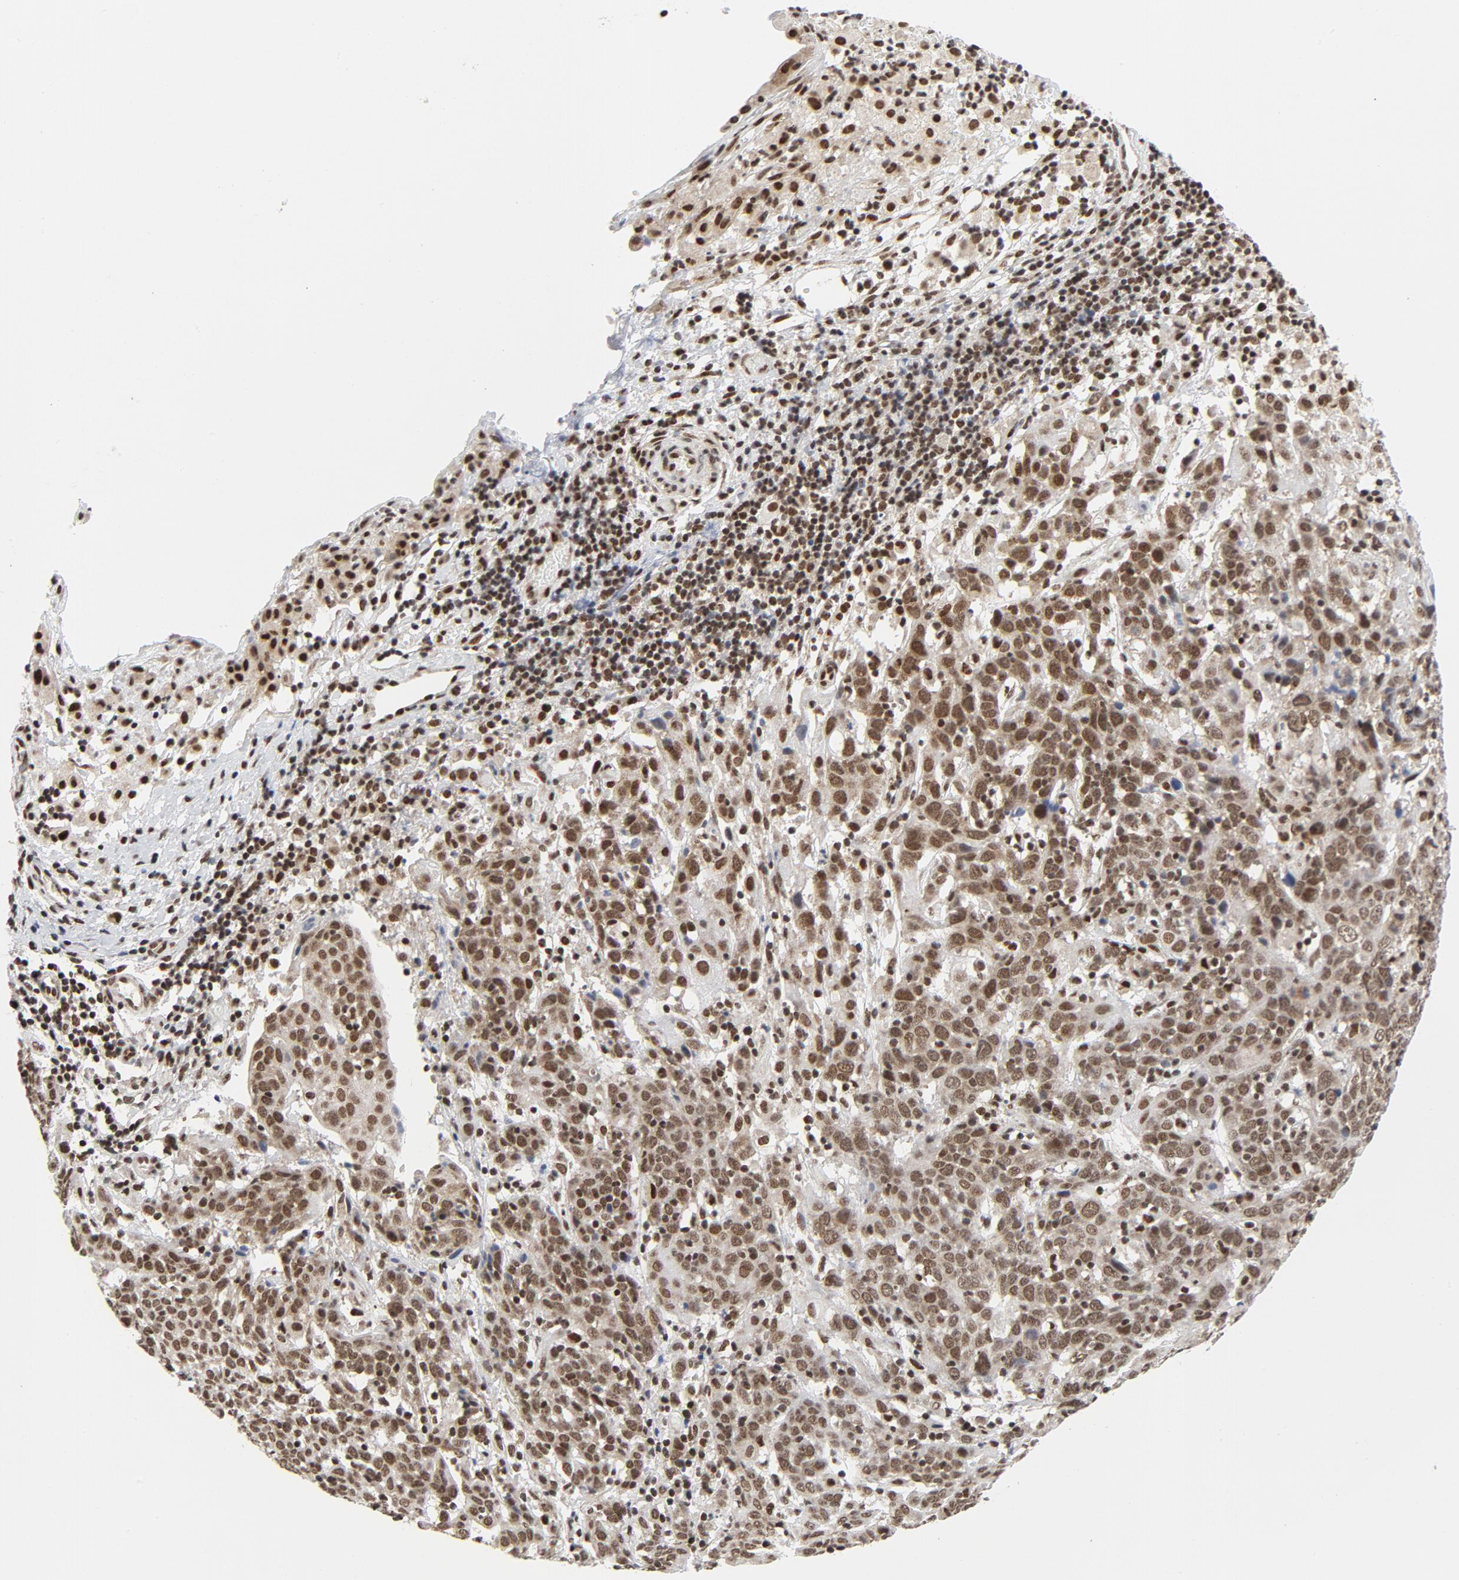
{"staining": {"intensity": "moderate", "quantity": ">75%", "location": "nuclear"}, "tissue": "cervical cancer", "cell_type": "Tumor cells", "image_type": "cancer", "snomed": [{"axis": "morphology", "description": "Normal tissue, NOS"}, {"axis": "morphology", "description": "Squamous cell carcinoma, NOS"}, {"axis": "topography", "description": "Cervix"}], "caption": "A medium amount of moderate nuclear positivity is seen in about >75% of tumor cells in cervical cancer (squamous cell carcinoma) tissue.", "gene": "ERCC1", "patient": {"sex": "female", "age": 67}}